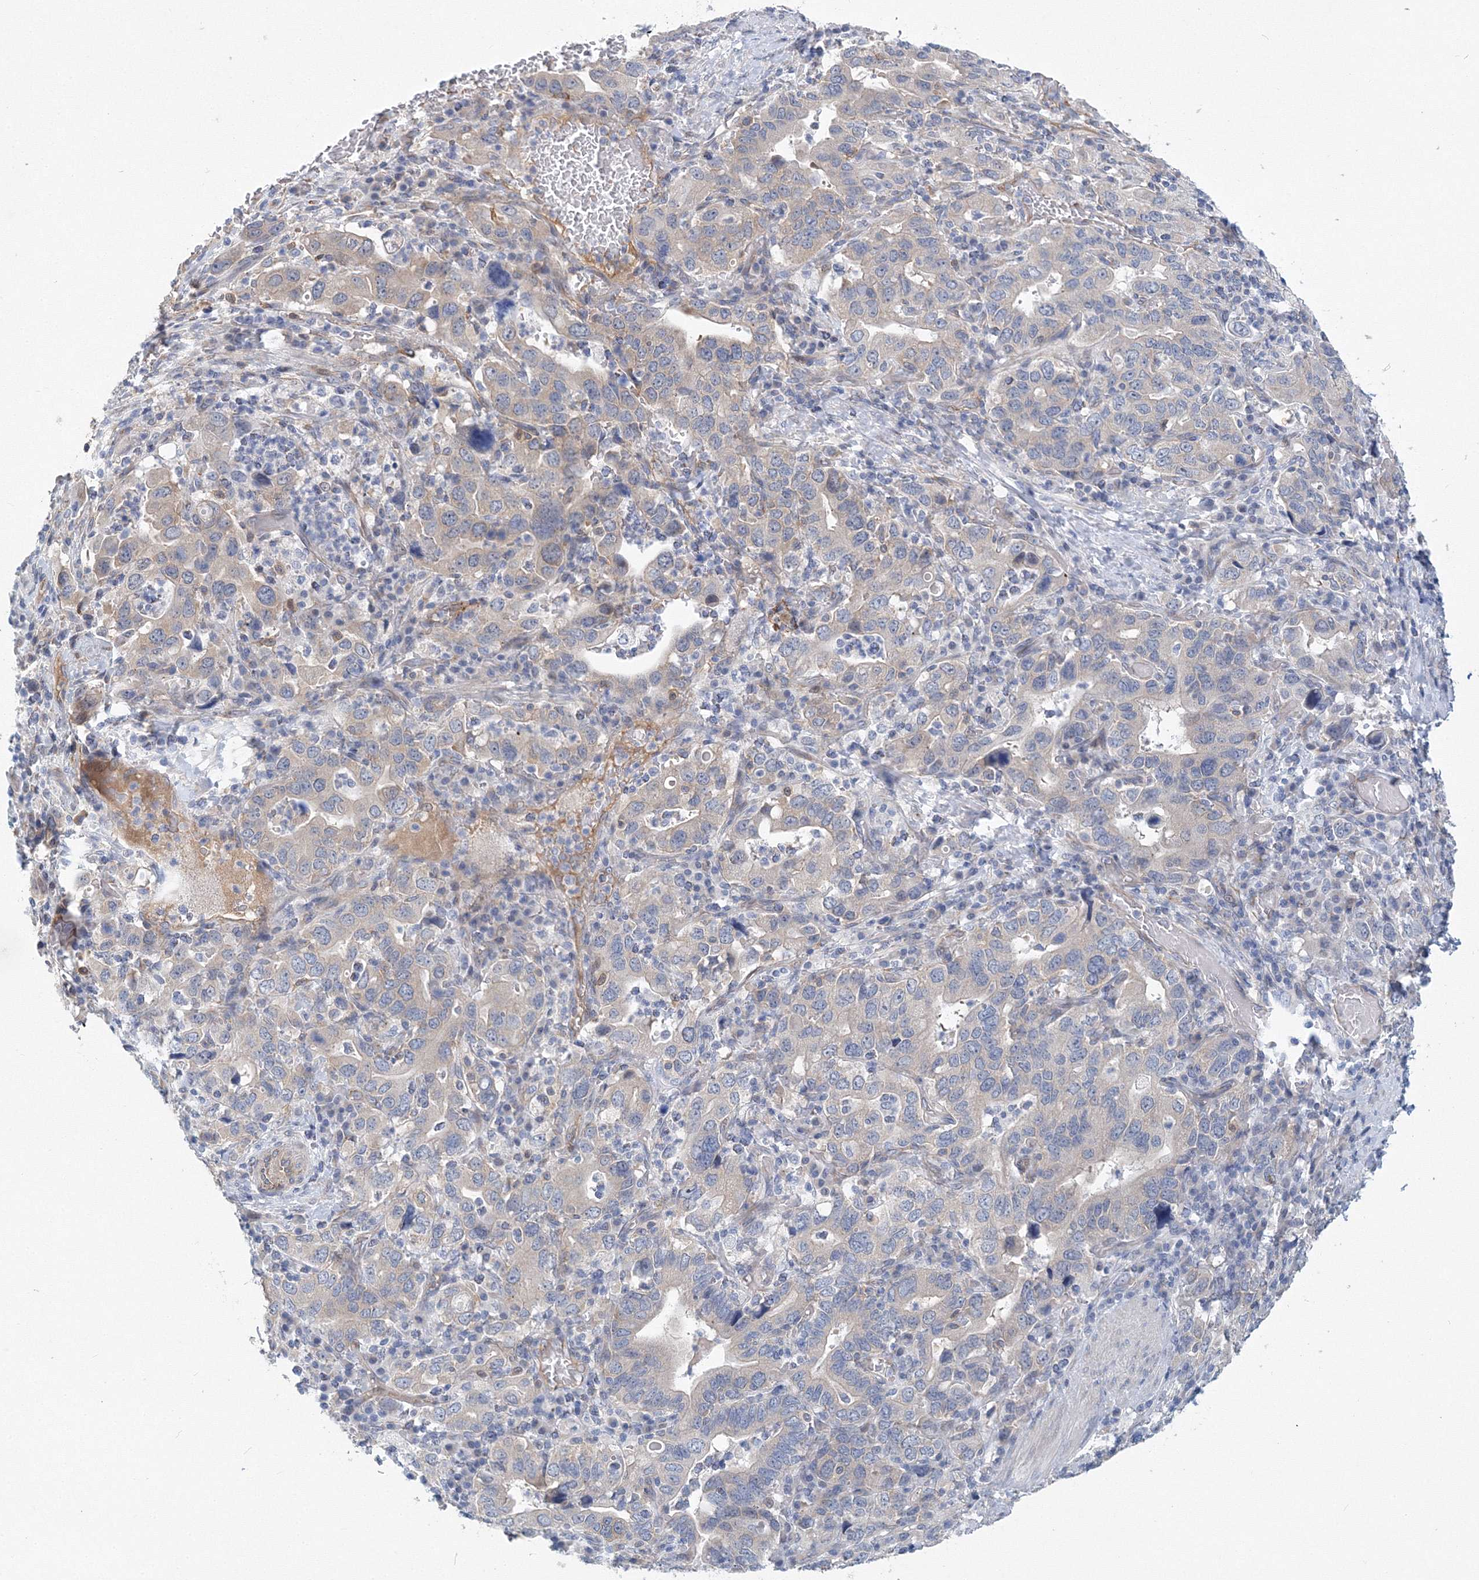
{"staining": {"intensity": "weak", "quantity": "<25%", "location": "cytoplasmic/membranous"}, "tissue": "stomach cancer", "cell_type": "Tumor cells", "image_type": "cancer", "snomed": [{"axis": "morphology", "description": "Adenocarcinoma, NOS"}, {"axis": "topography", "description": "Stomach, upper"}], "caption": "Immunohistochemistry (IHC) of adenocarcinoma (stomach) demonstrates no staining in tumor cells.", "gene": "TANC1", "patient": {"sex": "male", "age": 62}}